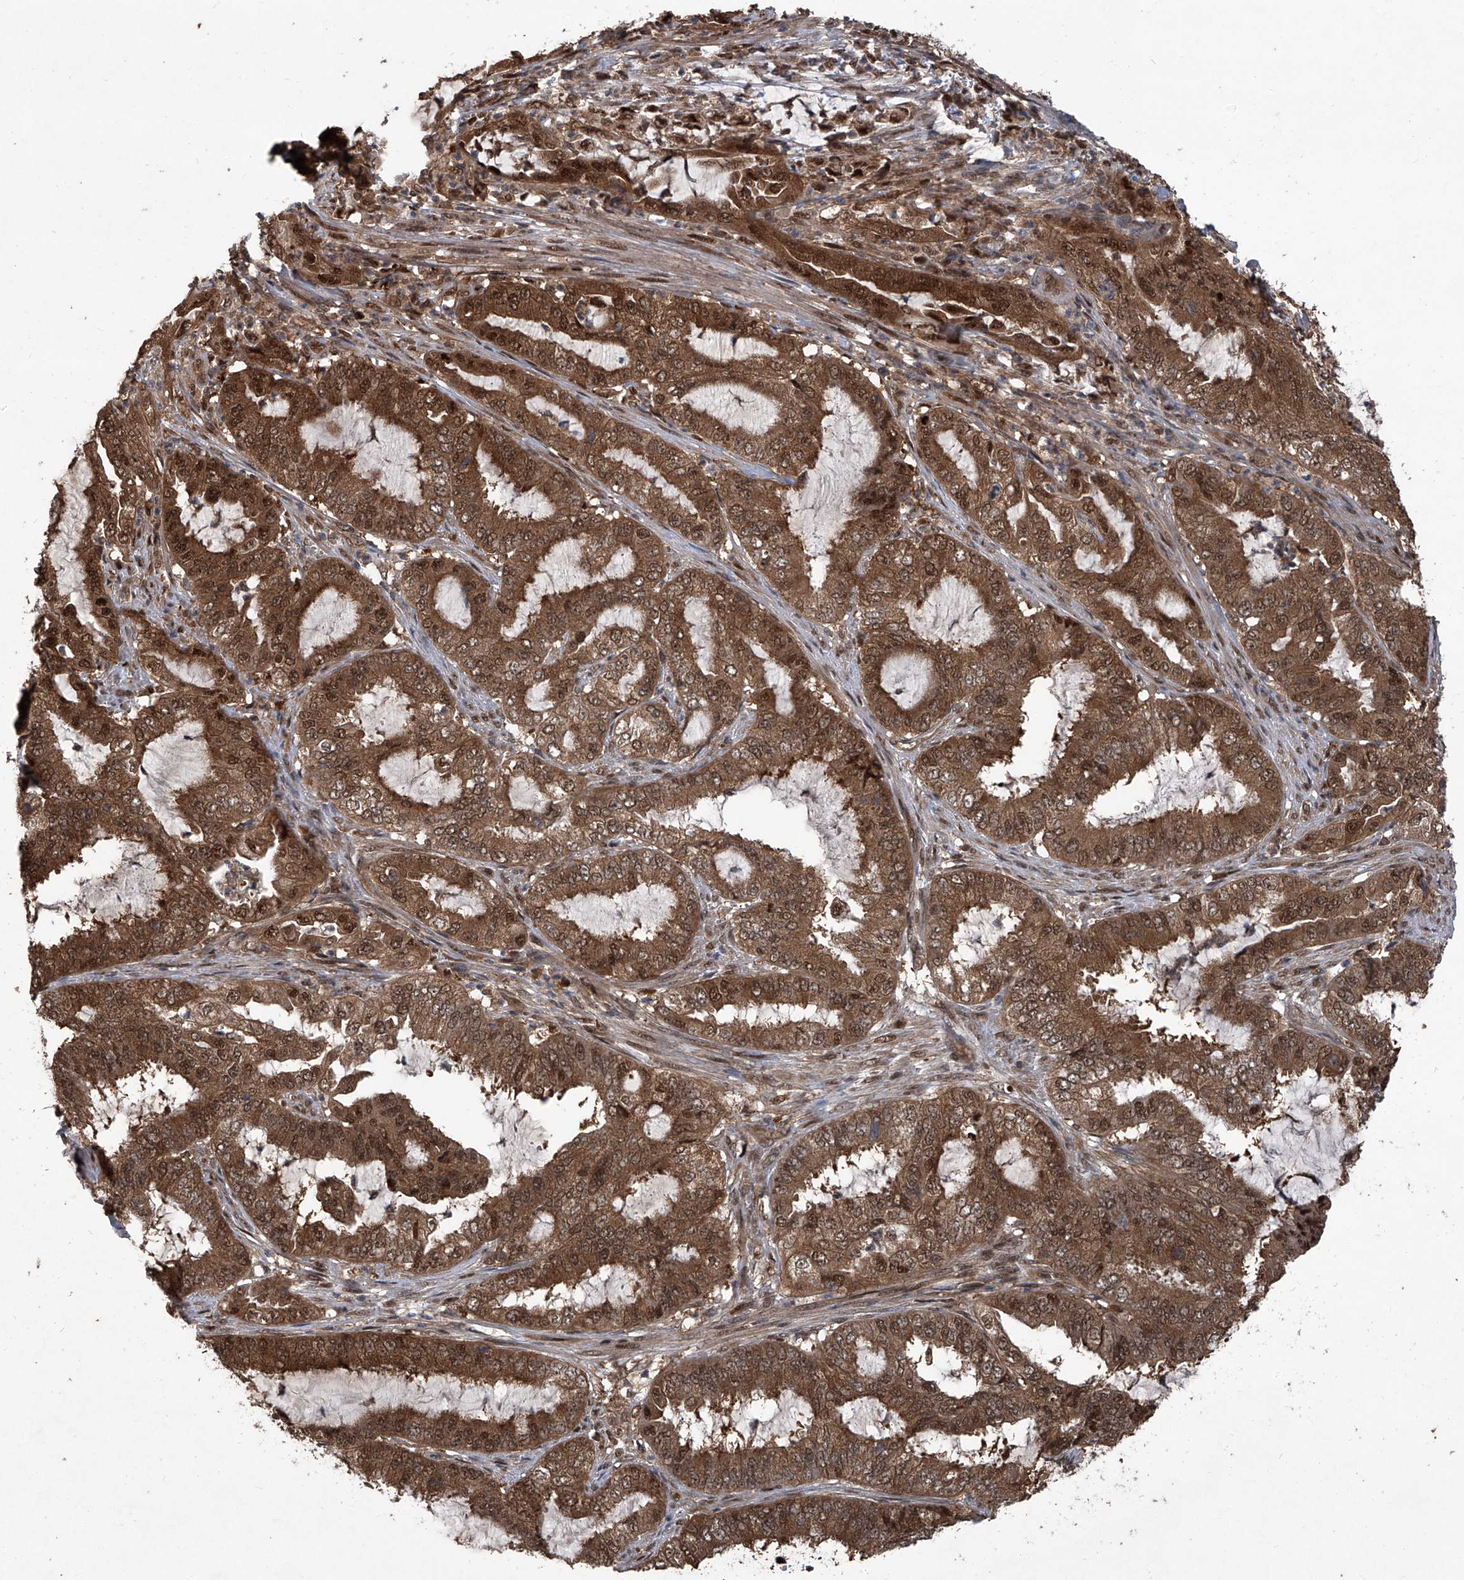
{"staining": {"intensity": "moderate", "quantity": ">75%", "location": "cytoplasmic/membranous,nuclear"}, "tissue": "endometrial cancer", "cell_type": "Tumor cells", "image_type": "cancer", "snomed": [{"axis": "morphology", "description": "Adenocarcinoma, NOS"}, {"axis": "topography", "description": "Endometrium"}], "caption": "Protein expression analysis of endometrial cancer (adenocarcinoma) shows moderate cytoplasmic/membranous and nuclear positivity in approximately >75% of tumor cells. The staining was performed using DAB, with brown indicating positive protein expression. Nuclei are stained blue with hematoxylin.", "gene": "PSMB1", "patient": {"sex": "female", "age": 51}}